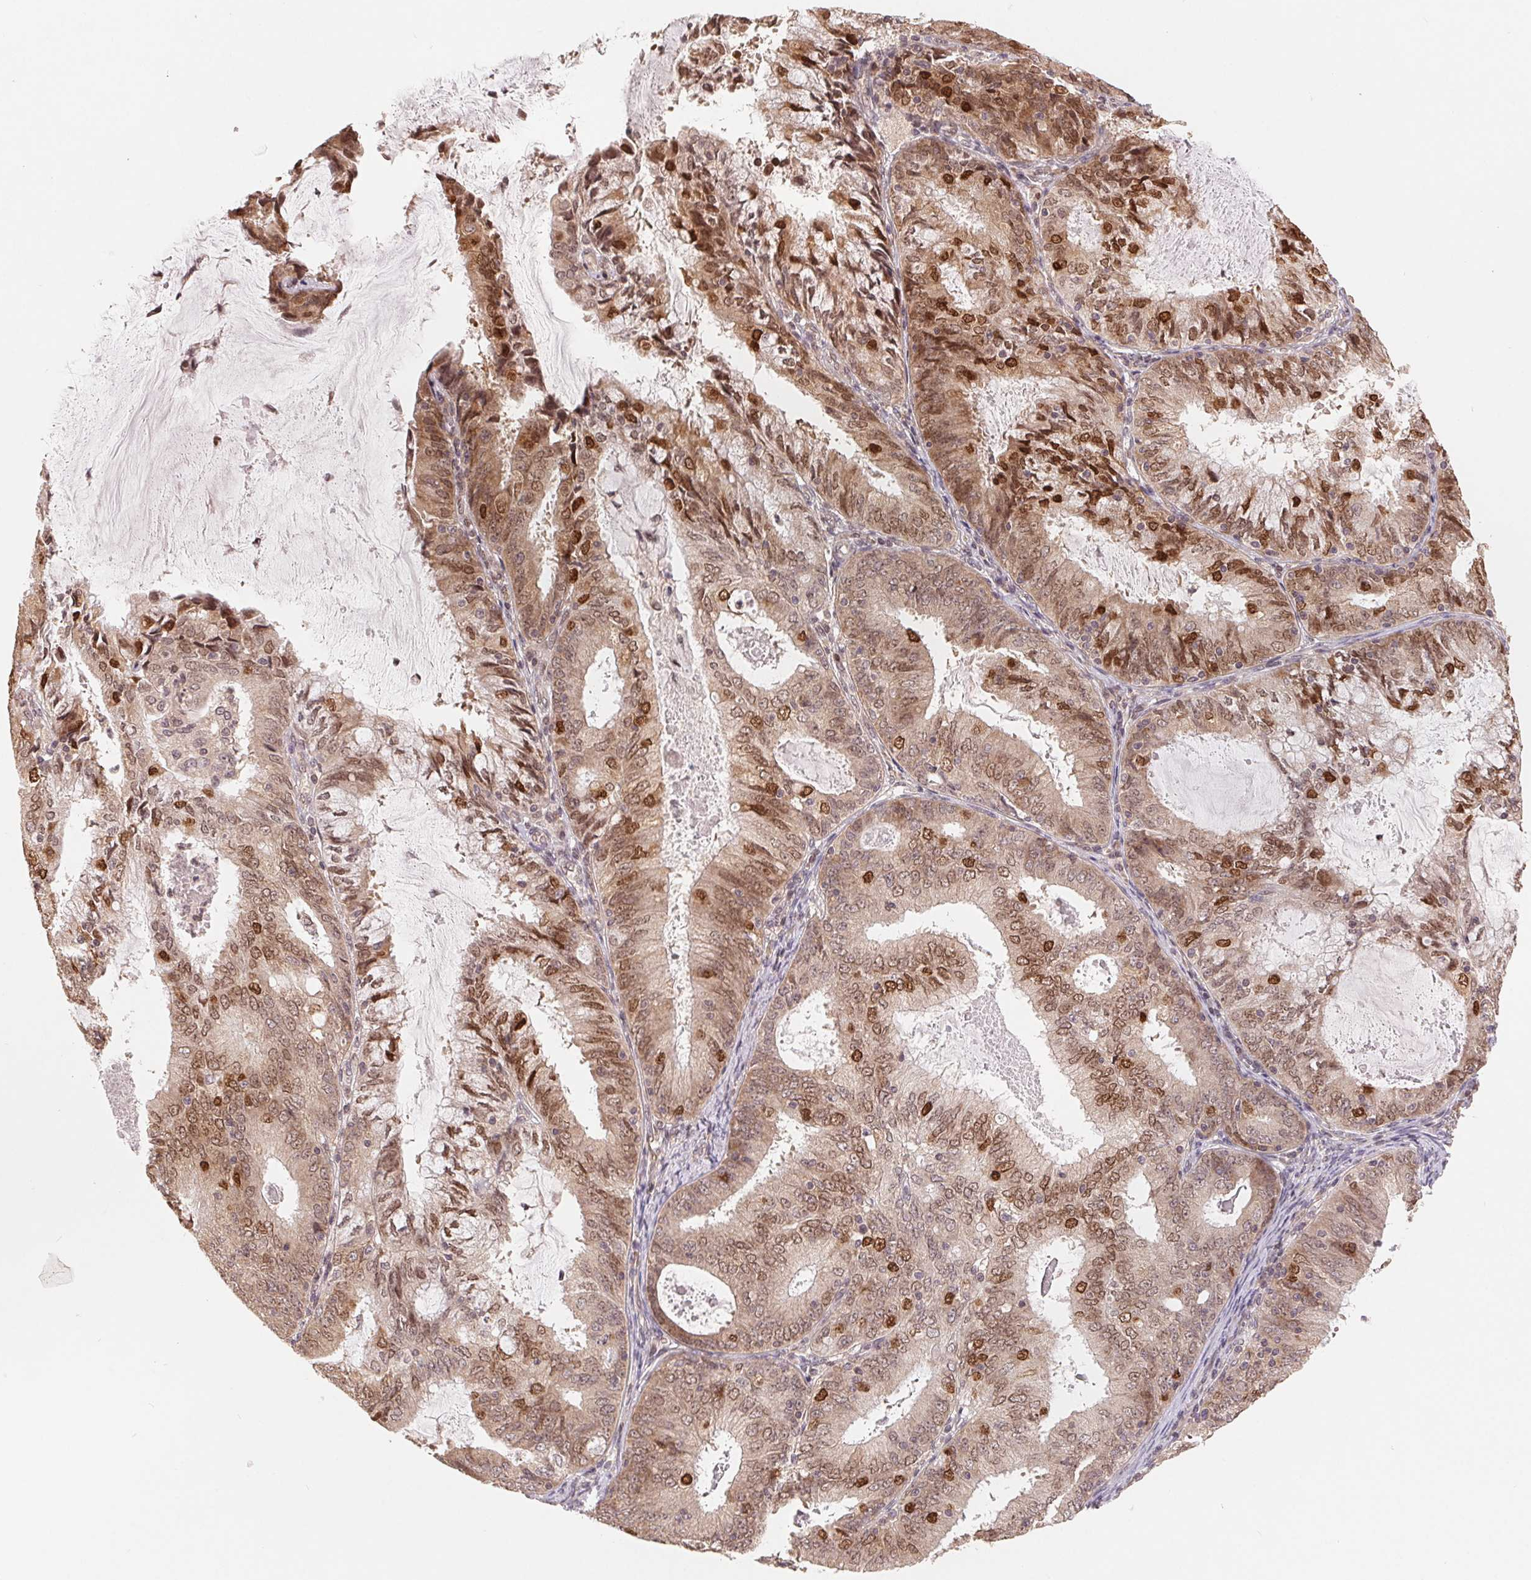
{"staining": {"intensity": "moderate", "quantity": "25%-75%", "location": "cytoplasmic/membranous,nuclear"}, "tissue": "endometrial cancer", "cell_type": "Tumor cells", "image_type": "cancer", "snomed": [{"axis": "morphology", "description": "Adenocarcinoma, NOS"}, {"axis": "topography", "description": "Endometrium"}], "caption": "This image demonstrates immunohistochemistry staining of human endometrial adenocarcinoma, with medium moderate cytoplasmic/membranous and nuclear staining in about 25%-75% of tumor cells.", "gene": "HMGN3", "patient": {"sex": "female", "age": 57}}